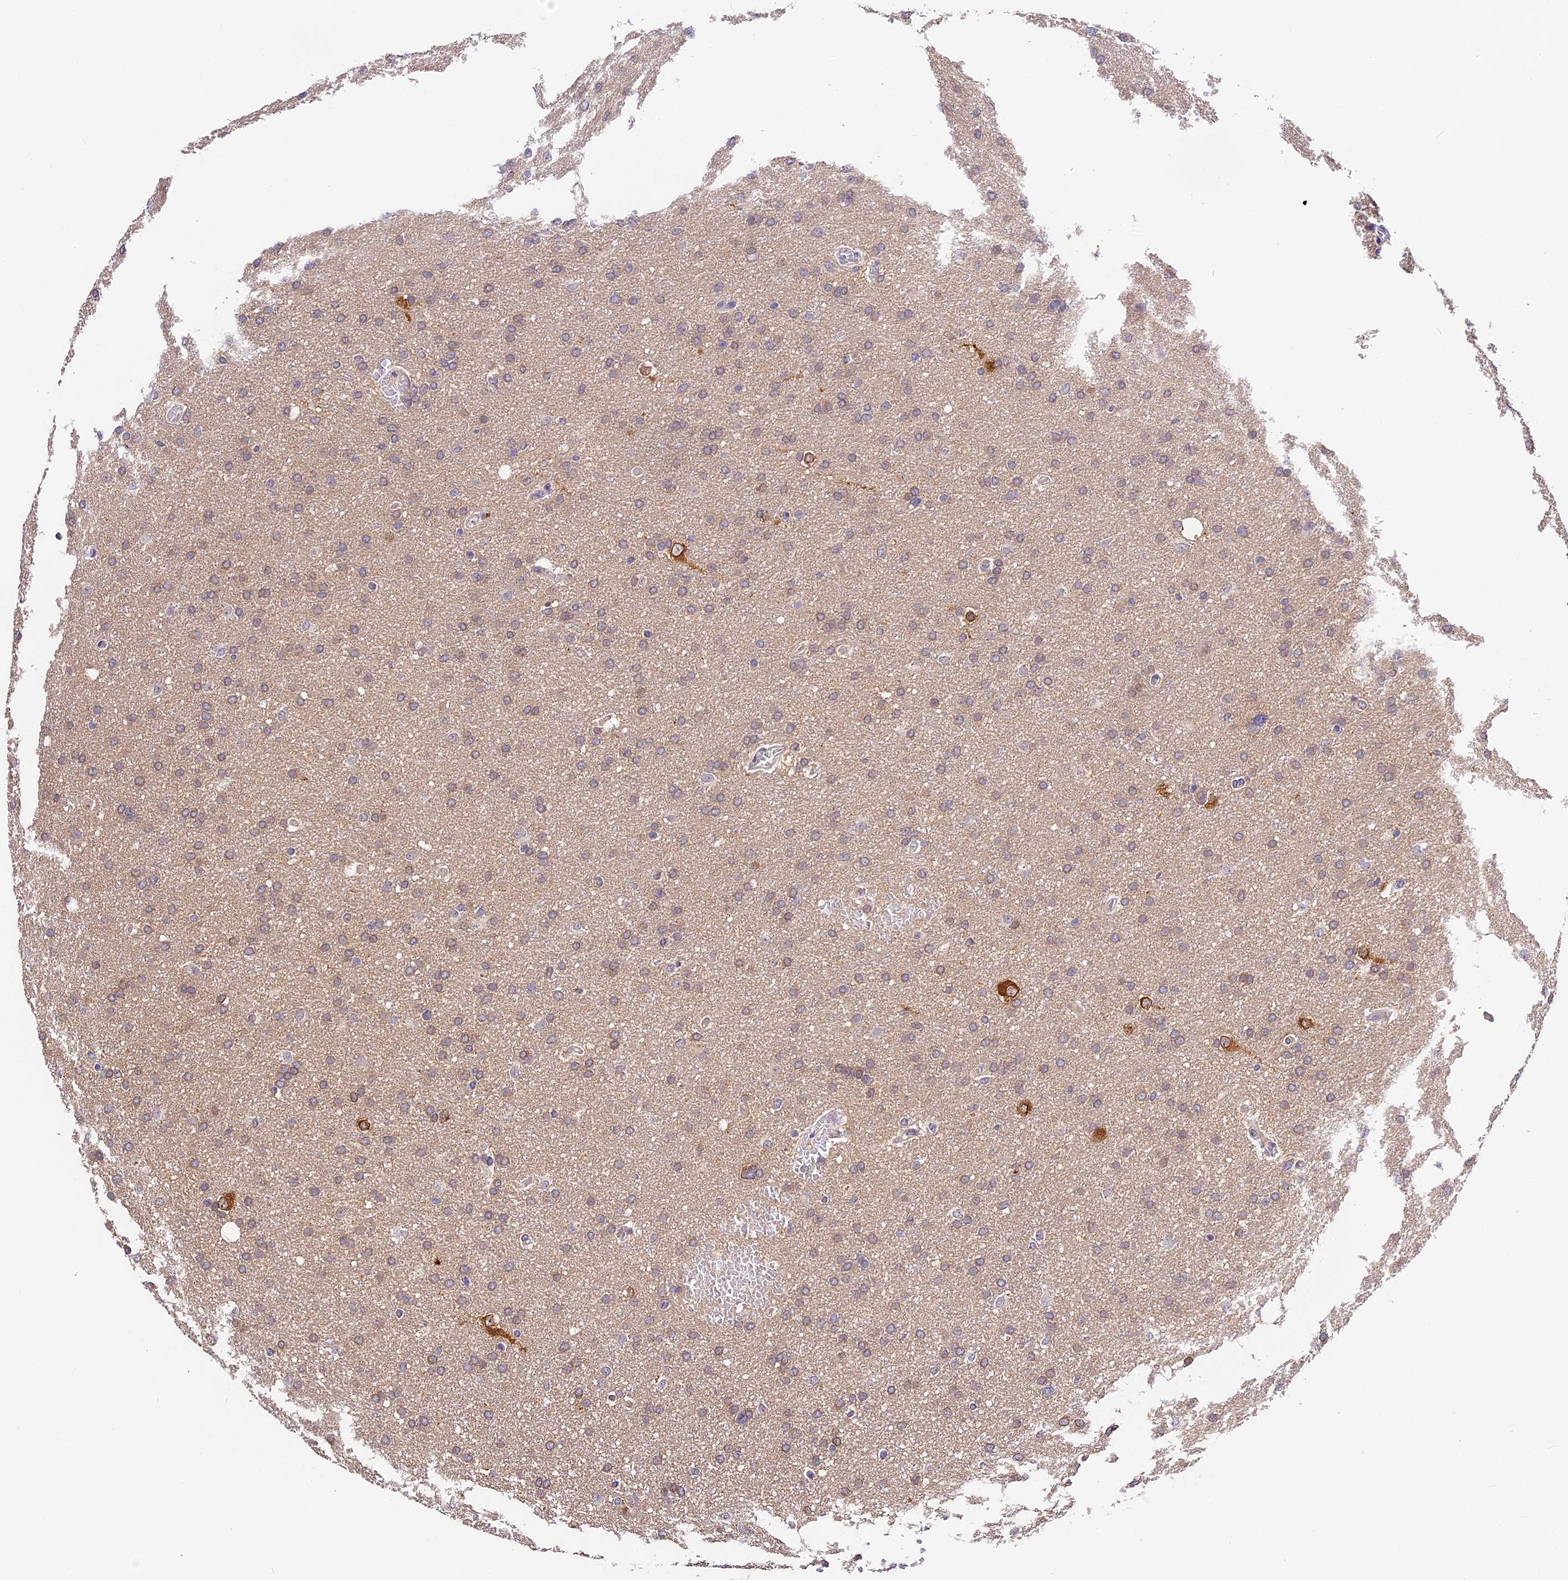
{"staining": {"intensity": "weak", "quantity": "<25%", "location": "cytoplasmic/membranous"}, "tissue": "glioma", "cell_type": "Tumor cells", "image_type": "cancer", "snomed": [{"axis": "morphology", "description": "Glioma, malignant, High grade"}, {"axis": "topography", "description": "Cerebral cortex"}], "caption": "An immunohistochemistry (IHC) histopathology image of glioma is shown. There is no staining in tumor cells of glioma. The staining was performed using DAB (3,3'-diaminobenzidine) to visualize the protein expression in brown, while the nuclei were stained in blue with hematoxylin (Magnification: 20x).", "gene": "BSCL2", "patient": {"sex": "female", "age": 36}}